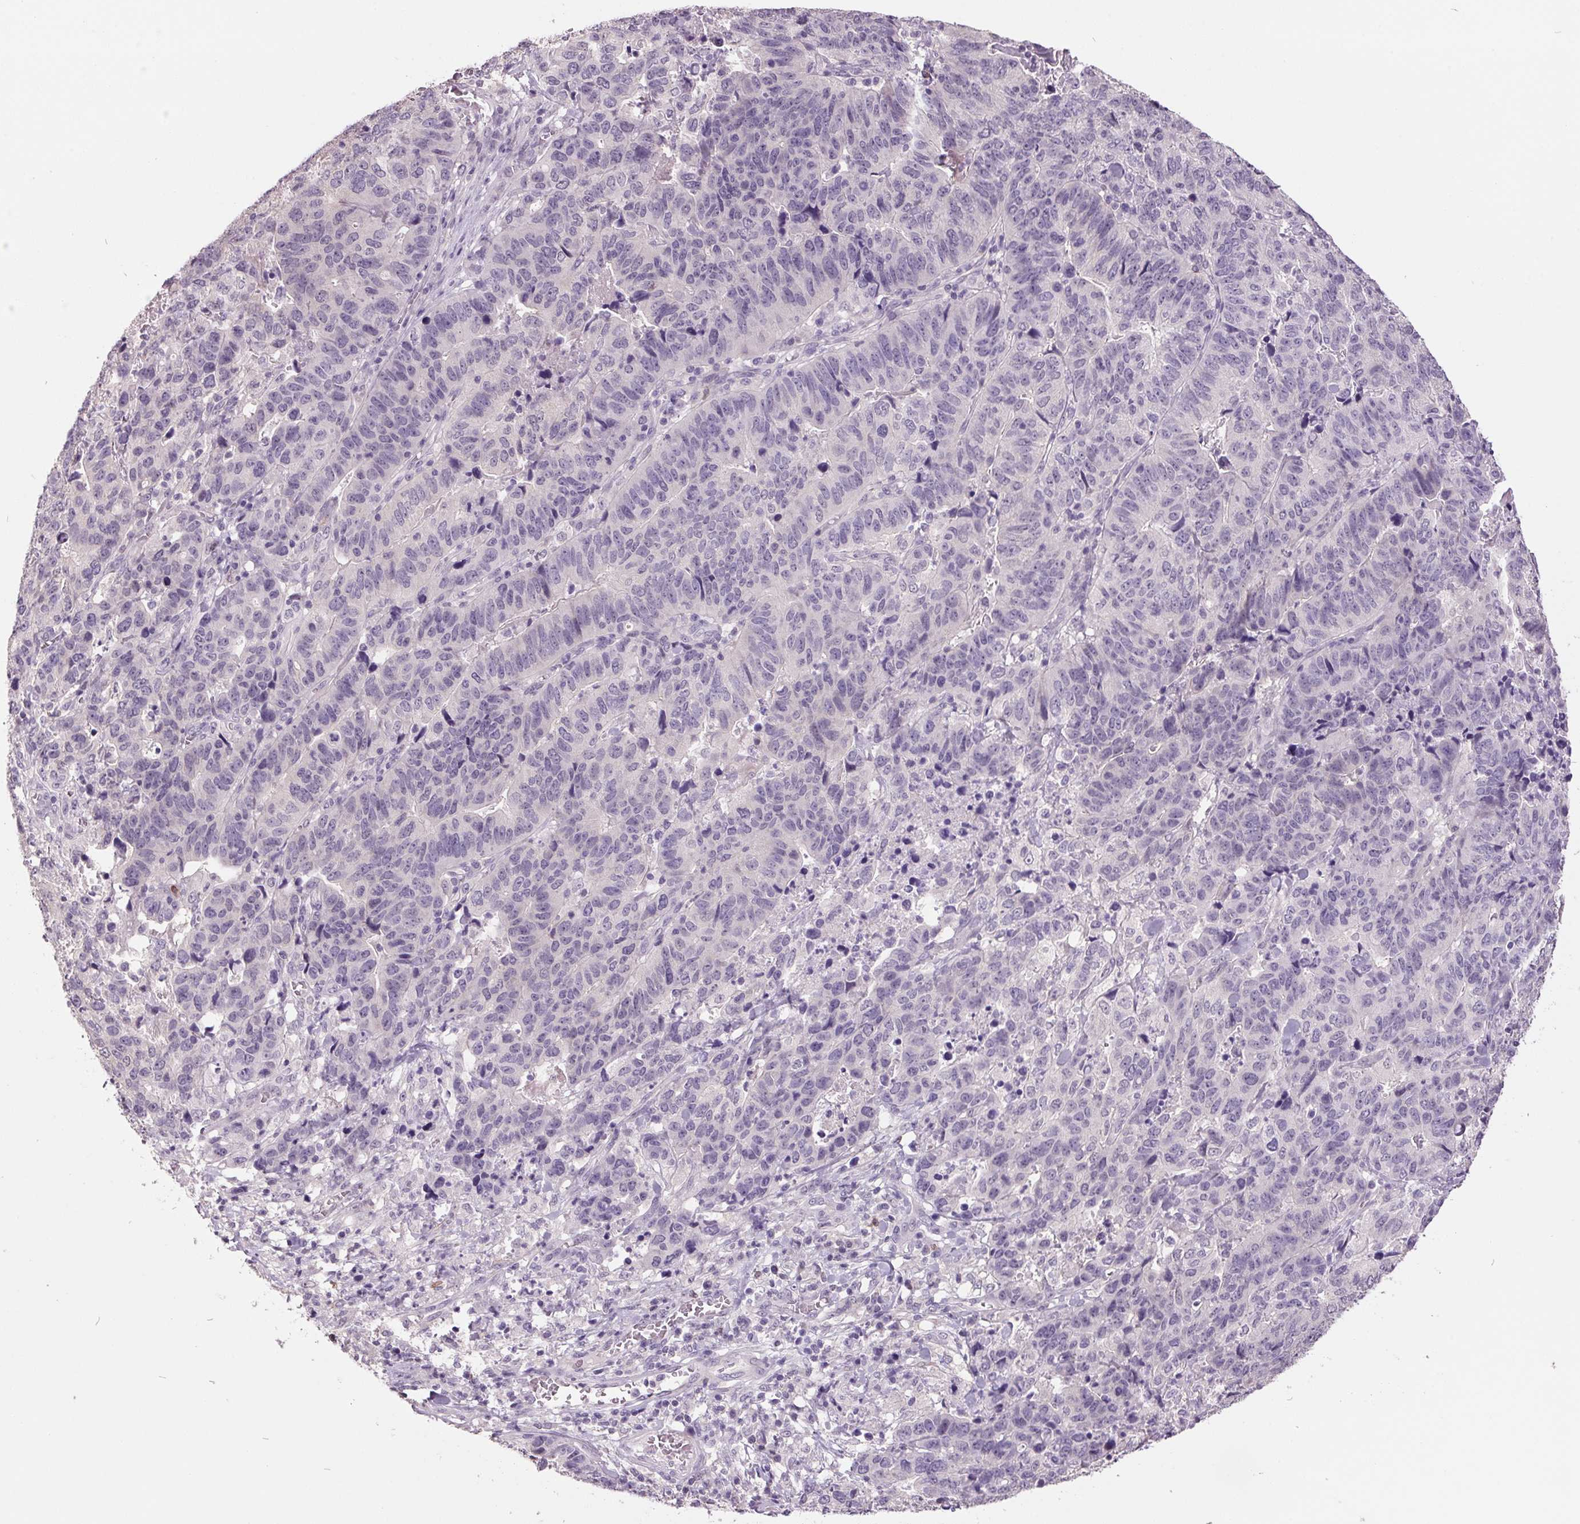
{"staining": {"intensity": "negative", "quantity": "none", "location": "none"}, "tissue": "stomach cancer", "cell_type": "Tumor cells", "image_type": "cancer", "snomed": [{"axis": "morphology", "description": "Adenocarcinoma, NOS"}, {"axis": "topography", "description": "Stomach, upper"}], "caption": "This is a micrograph of immunohistochemistry staining of adenocarcinoma (stomach), which shows no positivity in tumor cells.", "gene": "C2orf16", "patient": {"sex": "female", "age": 67}}